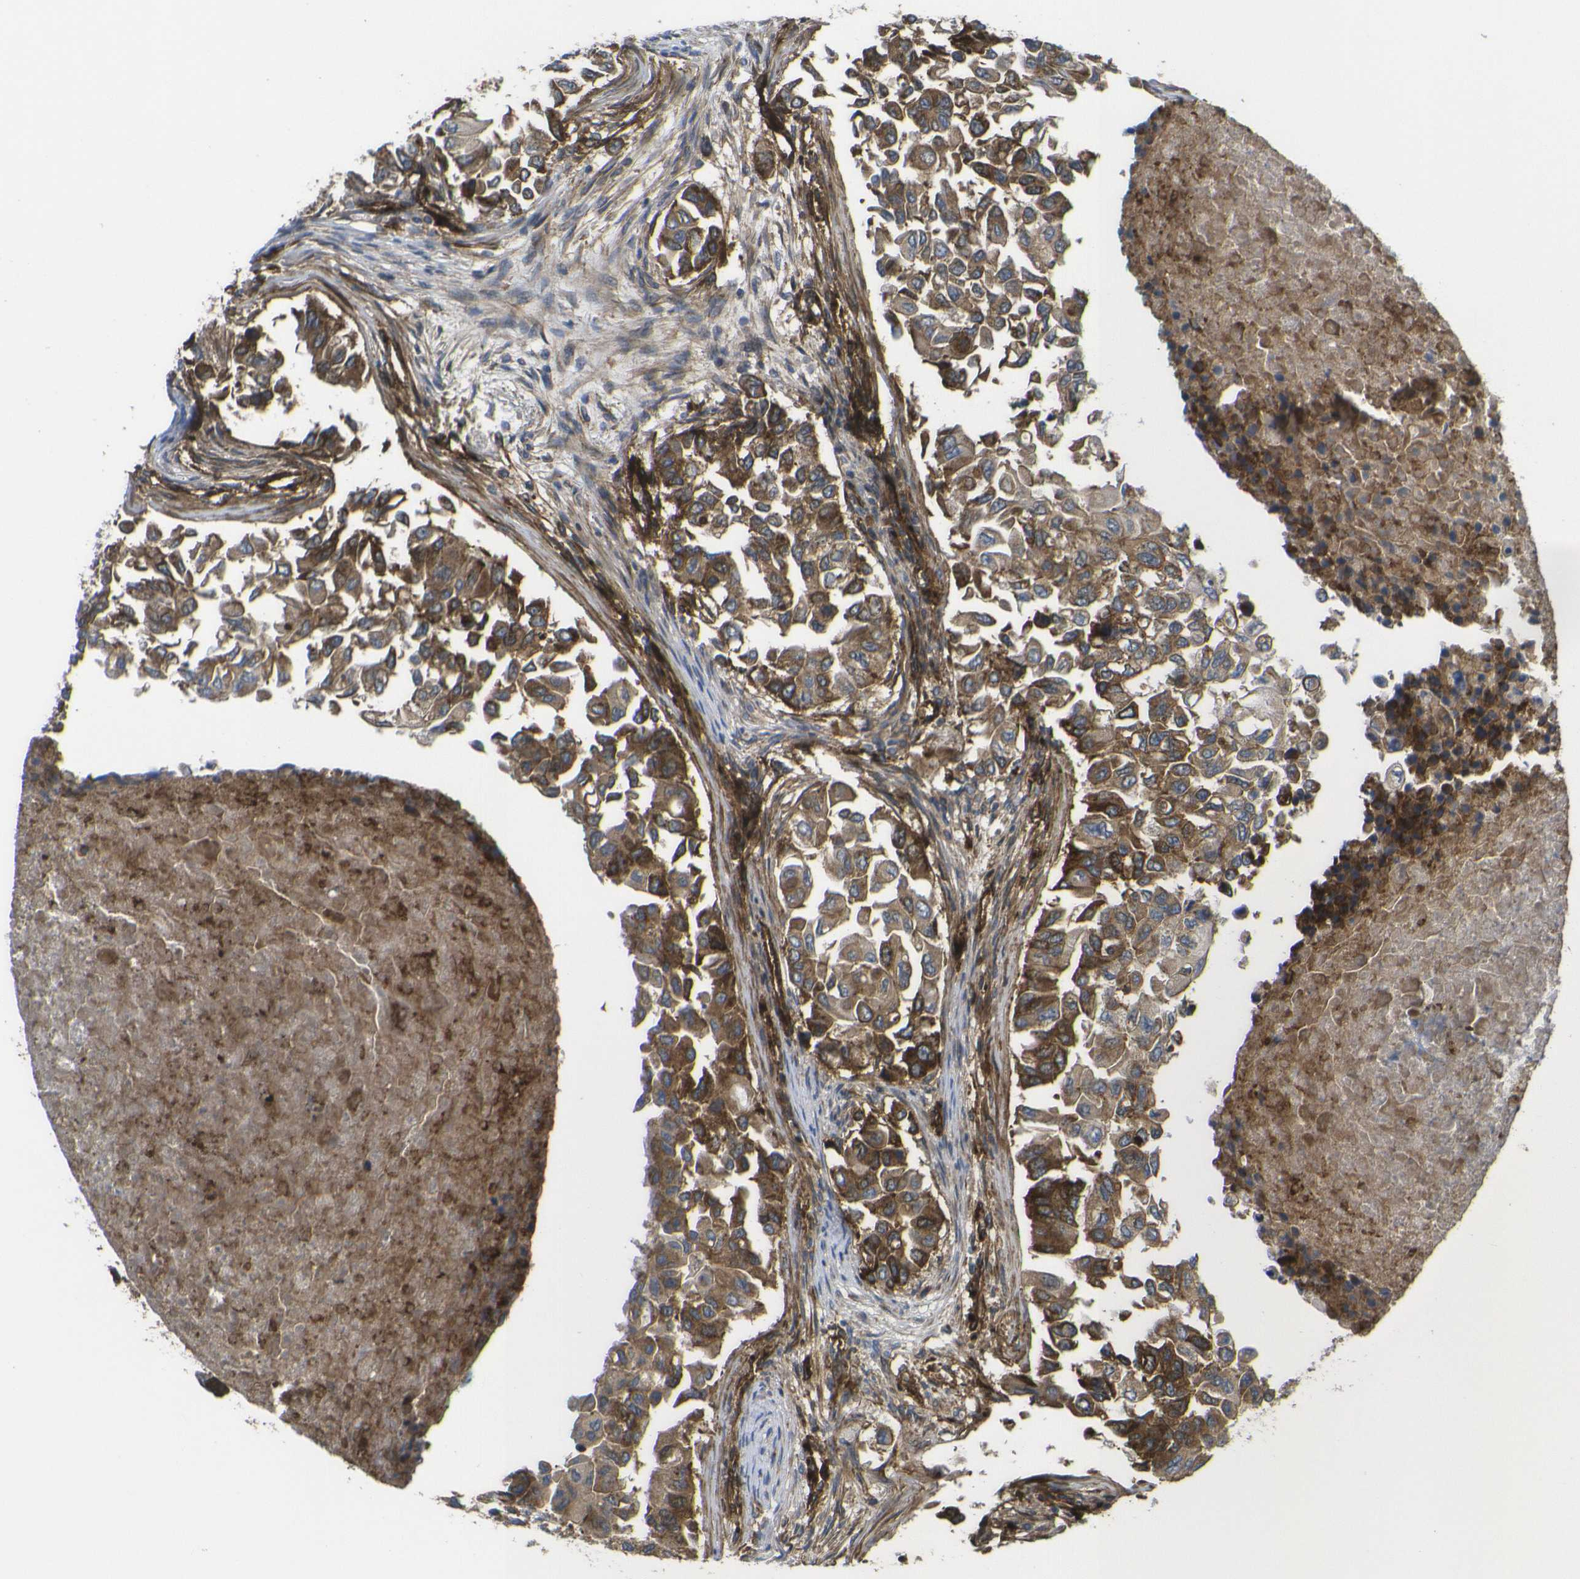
{"staining": {"intensity": "moderate", "quantity": ">75%", "location": "cytoplasmic/membranous"}, "tissue": "breast cancer", "cell_type": "Tumor cells", "image_type": "cancer", "snomed": [{"axis": "morphology", "description": "Normal tissue, NOS"}, {"axis": "morphology", "description": "Duct carcinoma"}, {"axis": "topography", "description": "Breast"}], "caption": "Protein expression analysis of breast cancer shows moderate cytoplasmic/membranous expression in approximately >75% of tumor cells. (DAB (3,3'-diaminobenzidine) IHC with brightfield microscopy, high magnification).", "gene": "ECE1", "patient": {"sex": "female", "age": 49}}